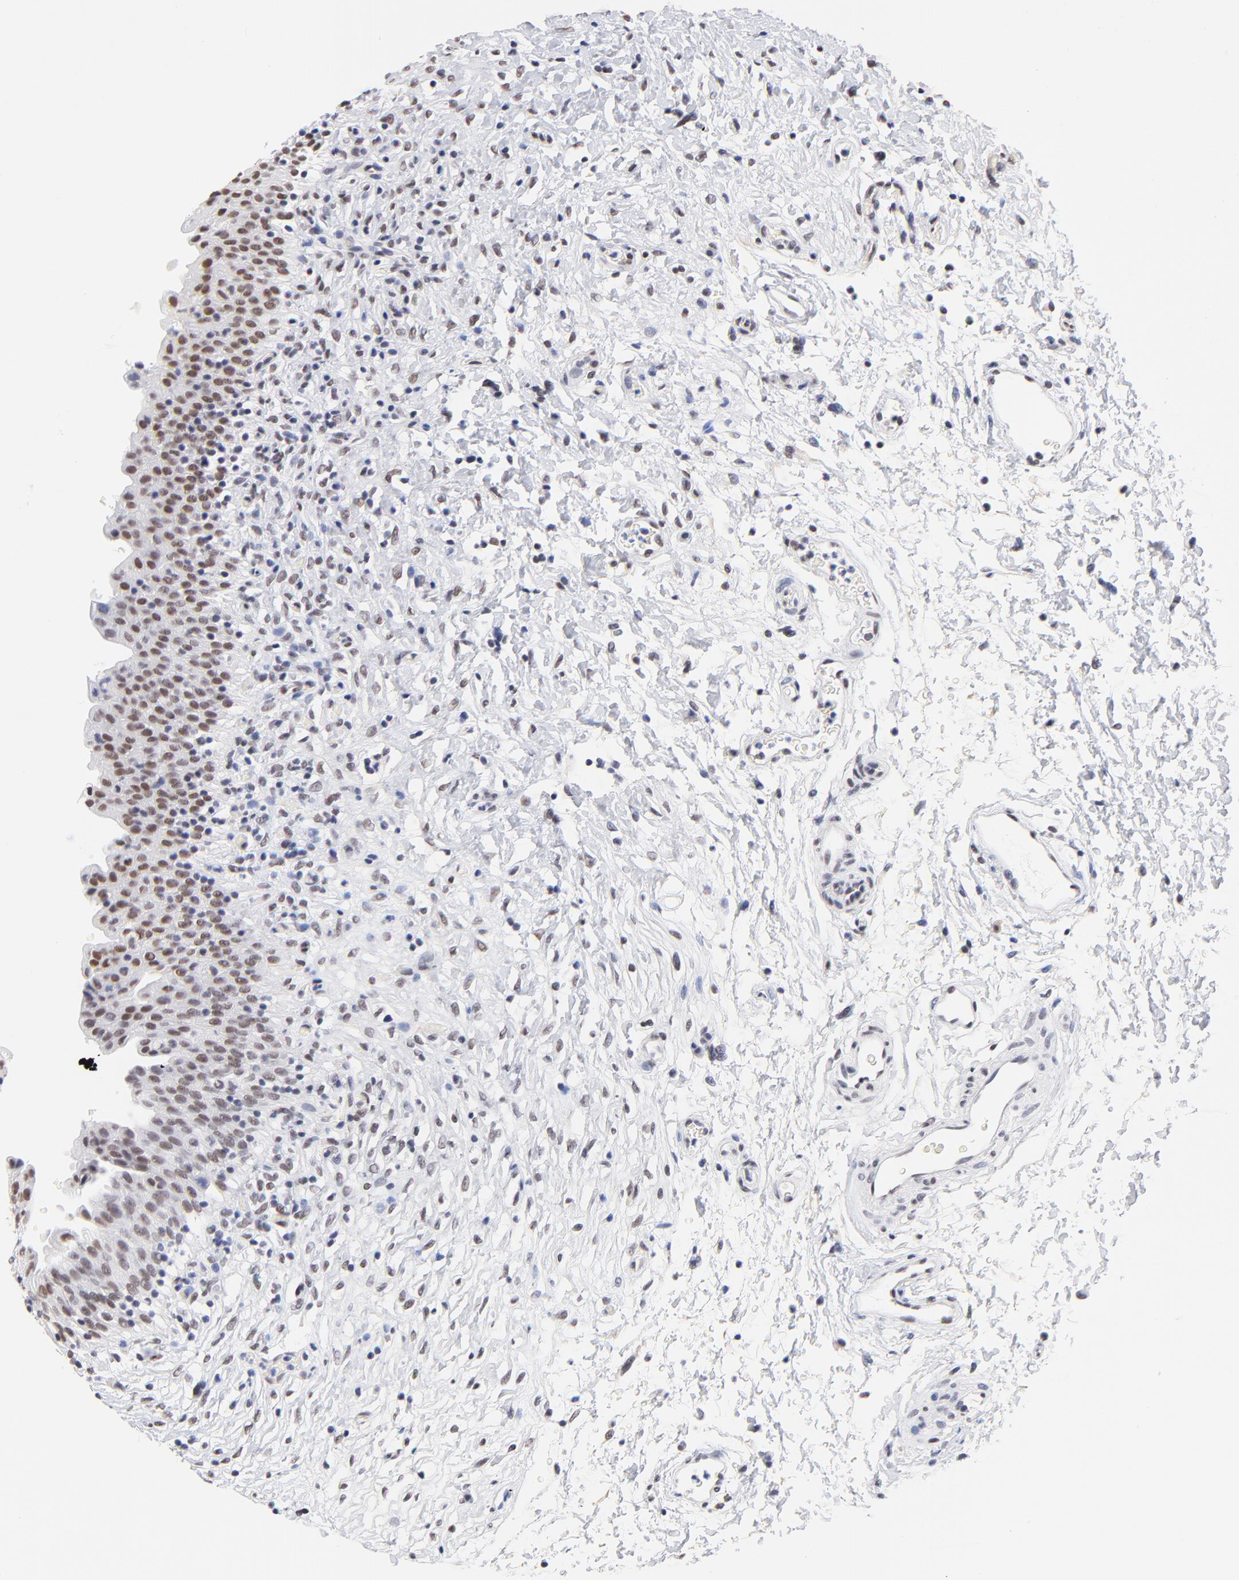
{"staining": {"intensity": "moderate", "quantity": ">75%", "location": "nuclear"}, "tissue": "urinary bladder", "cell_type": "Urothelial cells", "image_type": "normal", "snomed": [{"axis": "morphology", "description": "Normal tissue, NOS"}, {"axis": "topography", "description": "Urinary bladder"}], "caption": "Immunohistochemical staining of normal human urinary bladder exhibits moderate nuclear protein positivity in approximately >75% of urothelial cells. (Brightfield microscopy of DAB IHC at high magnification).", "gene": "ZNF74", "patient": {"sex": "male", "age": 51}}